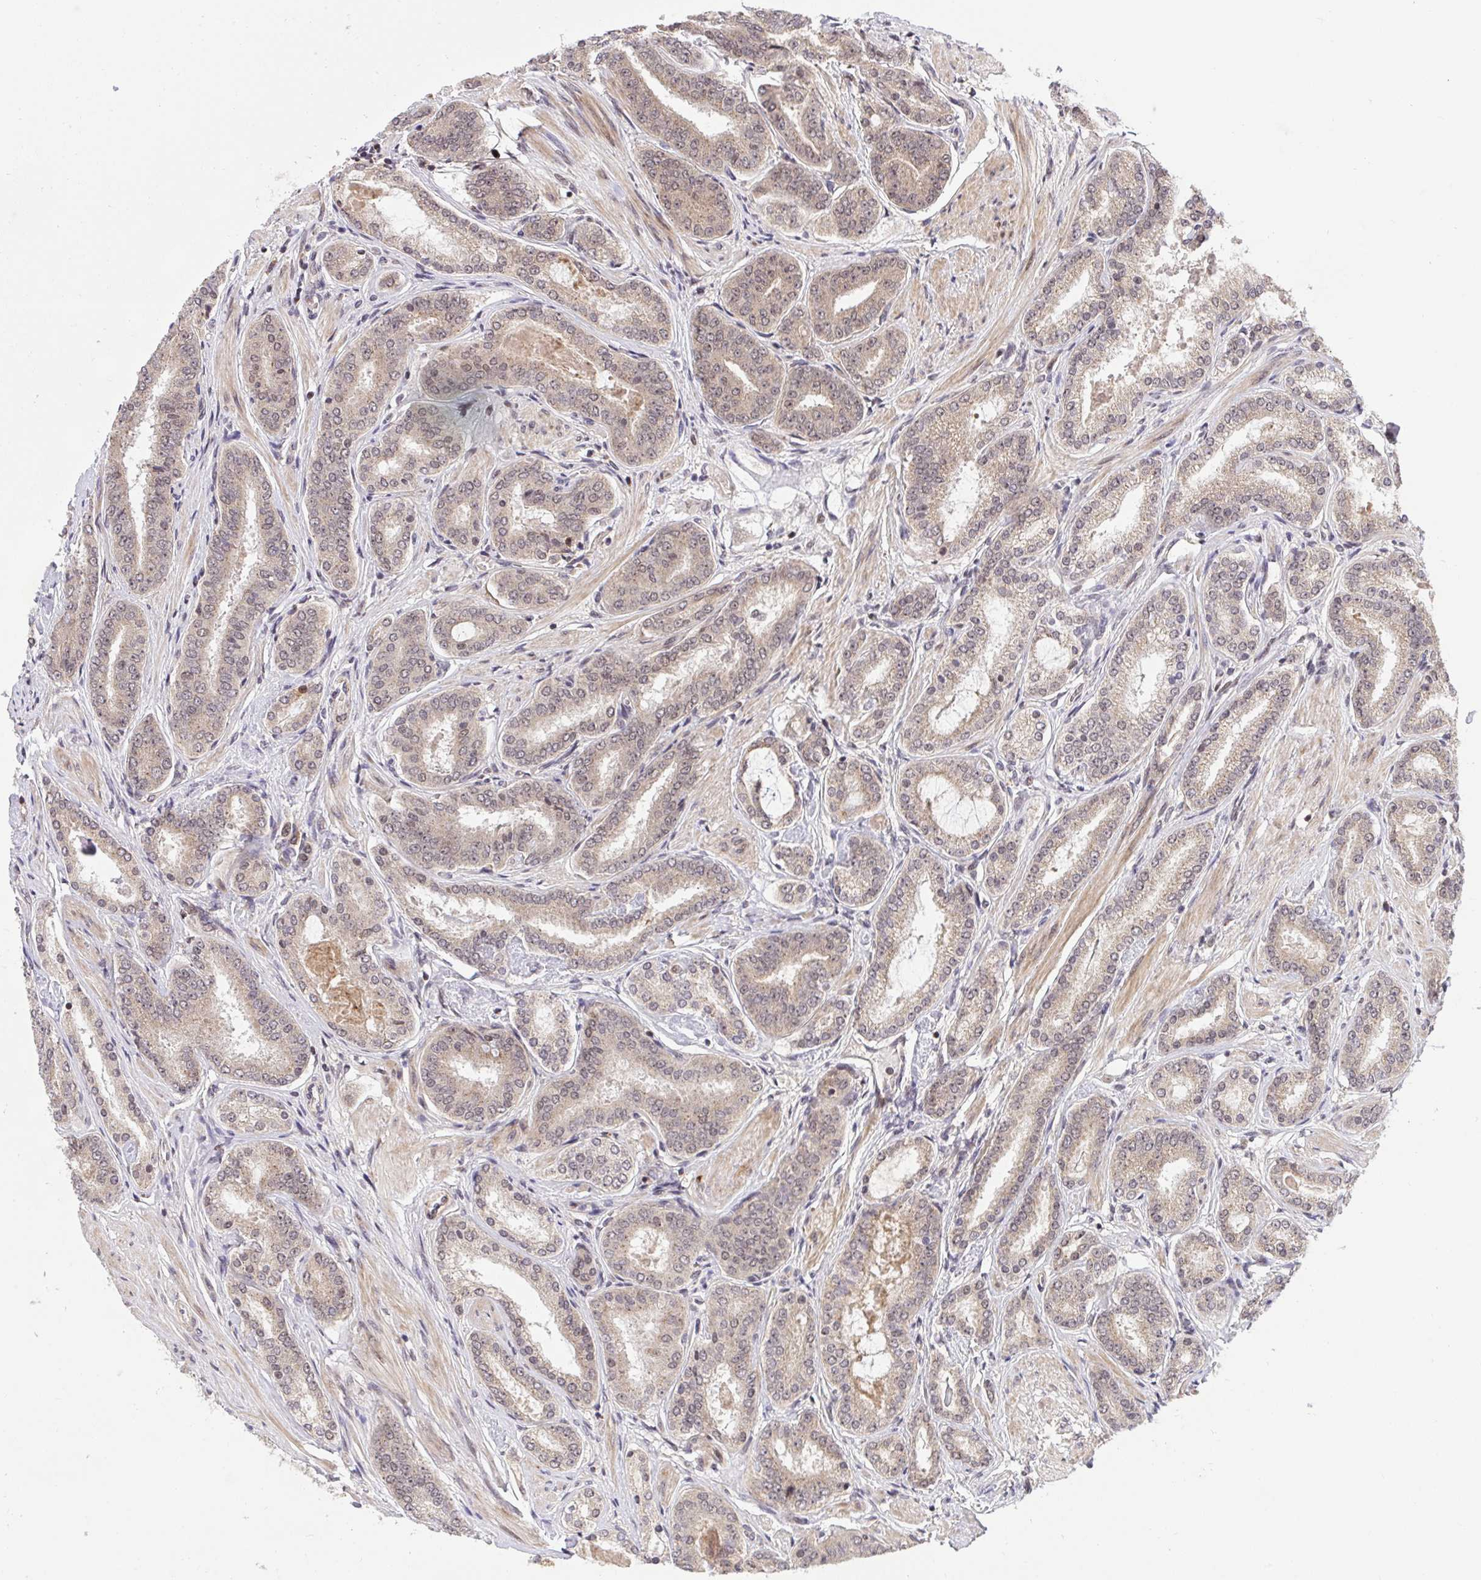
{"staining": {"intensity": "weak", "quantity": ">75%", "location": "cytoplasmic/membranous"}, "tissue": "prostate cancer", "cell_type": "Tumor cells", "image_type": "cancer", "snomed": [{"axis": "morphology", "description": "Adenocarcinoma, High grade"}, {"axis": "topography", "description": "Prostate"}], "caption": "High-magnification brightfield microscopy of adenocarcinoma (high-grade) (prostate) stained with DAB (brown) and counterstained with hematoxylin (blue). tumor cells exhibit weak cytoplasmic/membranous staining is present in approximately>75% of cells. The staining was performed using DAB to visualize the protein expression in brown, while the nuclei were stained in blue with hematoxylin (Magnification: 20x).", "gene": "ERI1", "patient": {"sex": "male", "age": 63}}